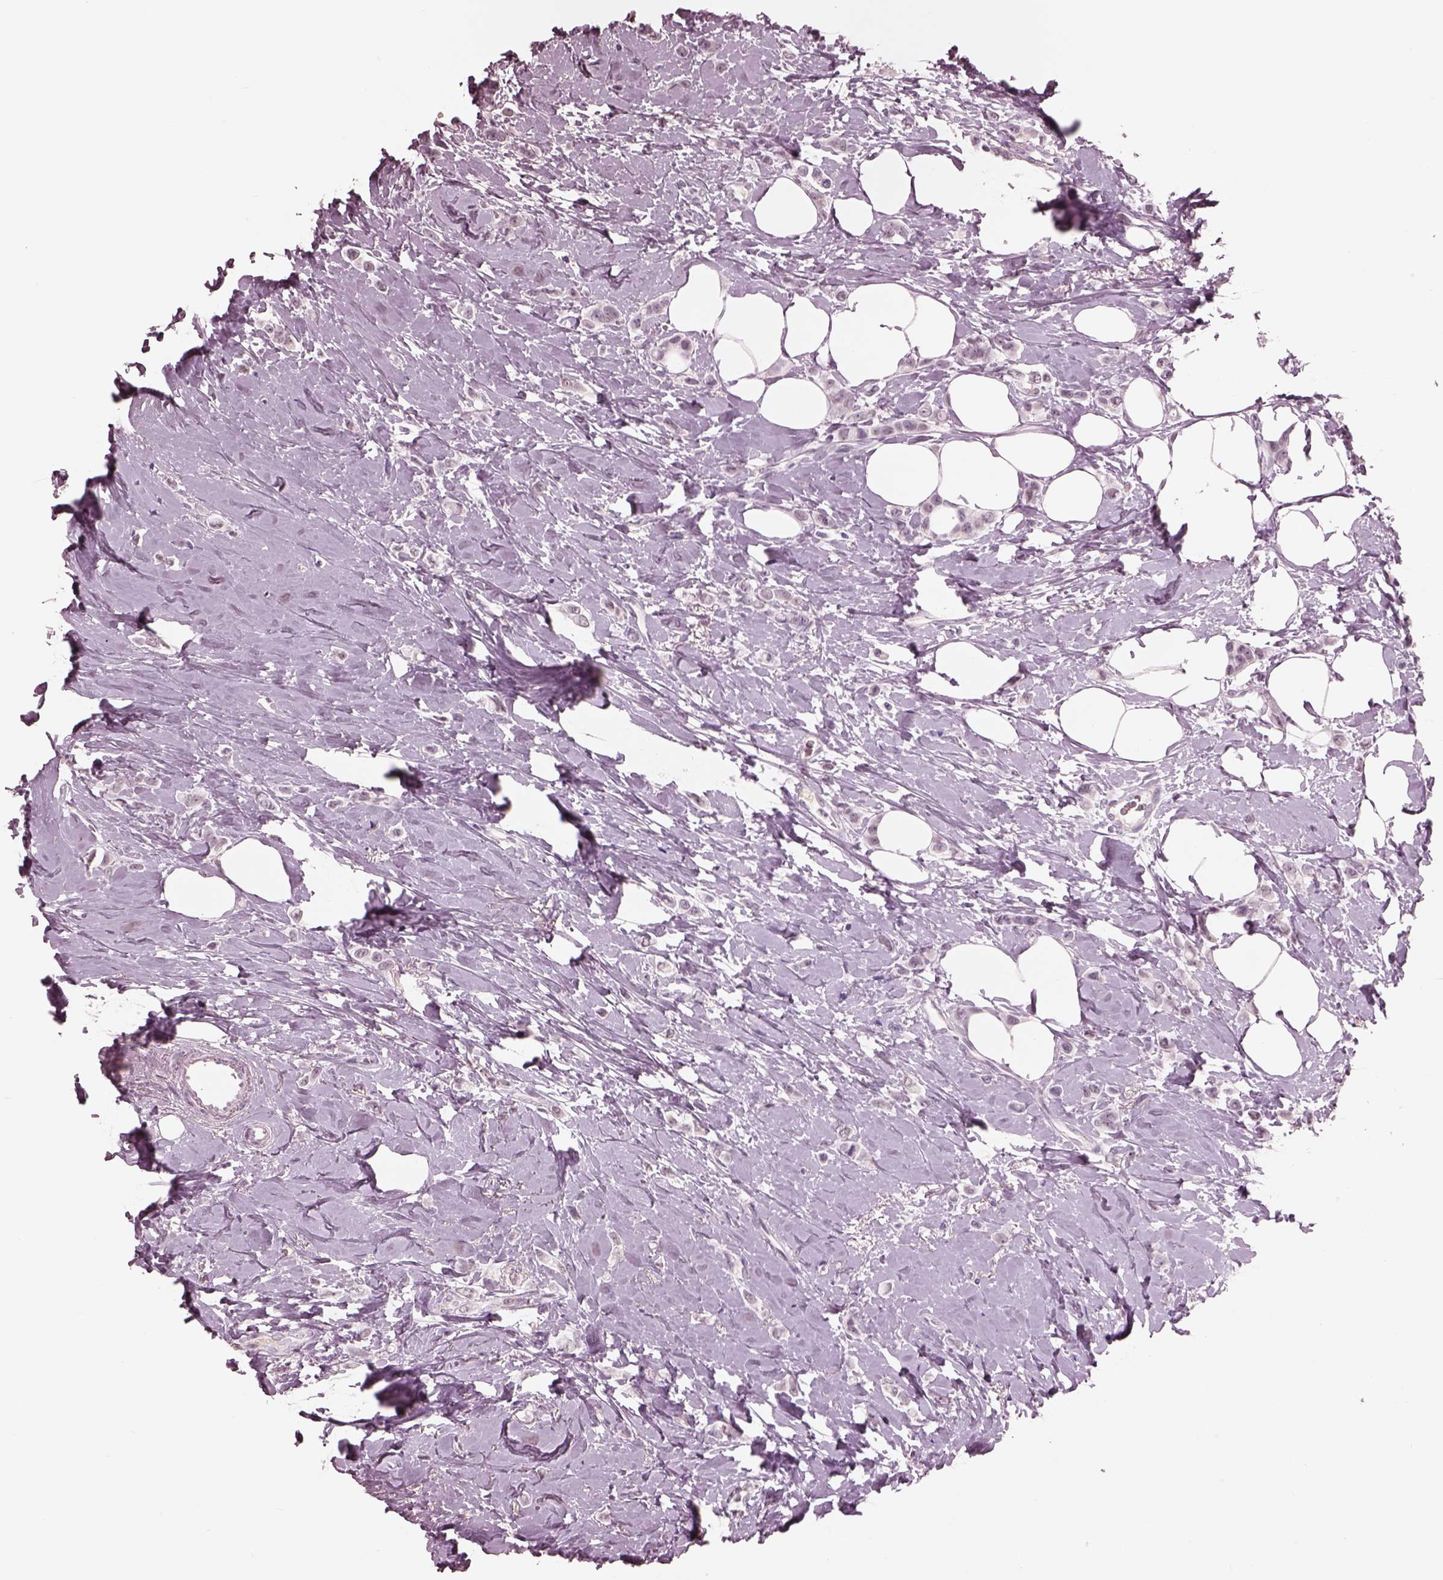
{"staining": {"intensity": "negative", "quantity": "none", "location": "none"}, "tissue": "breast cancer", "cell_type": "Tumor cells", "image_type": "cancer", "snomed": [{"axis": "morphology", "description": "Lobular carcinoma"}, {"axis": "topography", "description": "Breast"}], "caption": "Immunohistochemistry image of lobular carcinoma (breast) stained for a protein (brown), which demonstrates no expression in tumor cells. Brightfield microscopy of immunohistochemistry stained with DAB (brown) and hematoxylin (blue), captured at high magnification.", "gene": "GARIN4", "patient": {"sex": "female", "age": 66}}